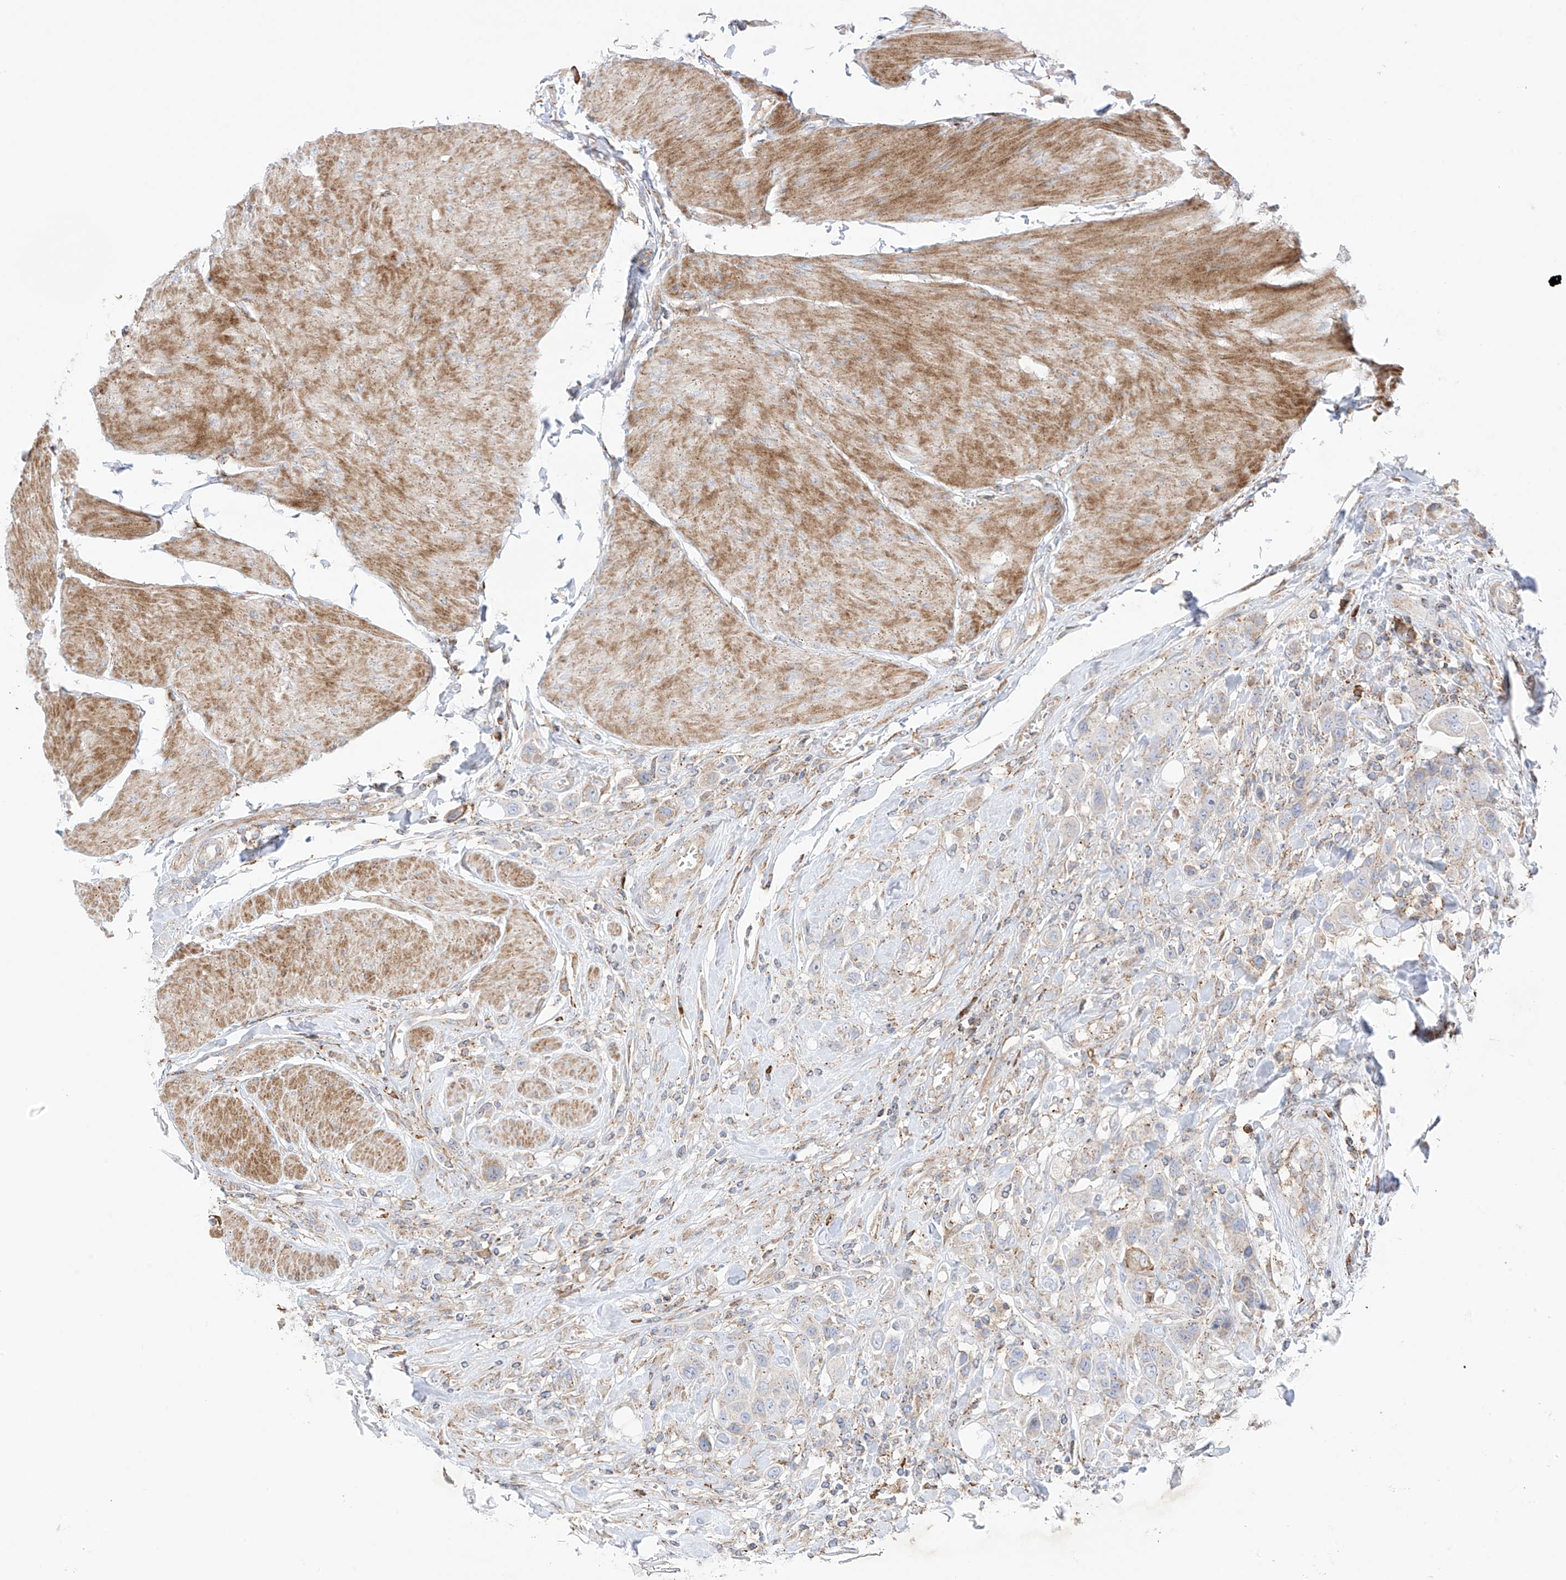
{"staining": {"intensity": "moderate", "quantity": "<25%", "location": "cytoplasmic/membranous"}, "tissue": "urothelial cancer", "cell_type": "Tumor cells", "image_type": "cancer", "snomed": [{"axis": "morphology", "description": "Urothelial carcinoma, High grade"}, {"axis": "topography", "description": "Urinary bladder"}], "caption": "Protein analysis of urothelial carcinoma (high-grade) tissue reveals moderate cytoplasmic/membranous expression in approximately <25% of tumor cells. The protein of interest is shown in brown color, while the nuclei are stained blue.", "gene": "XKR3", "patient": {"sex": "male", "age": 50}}